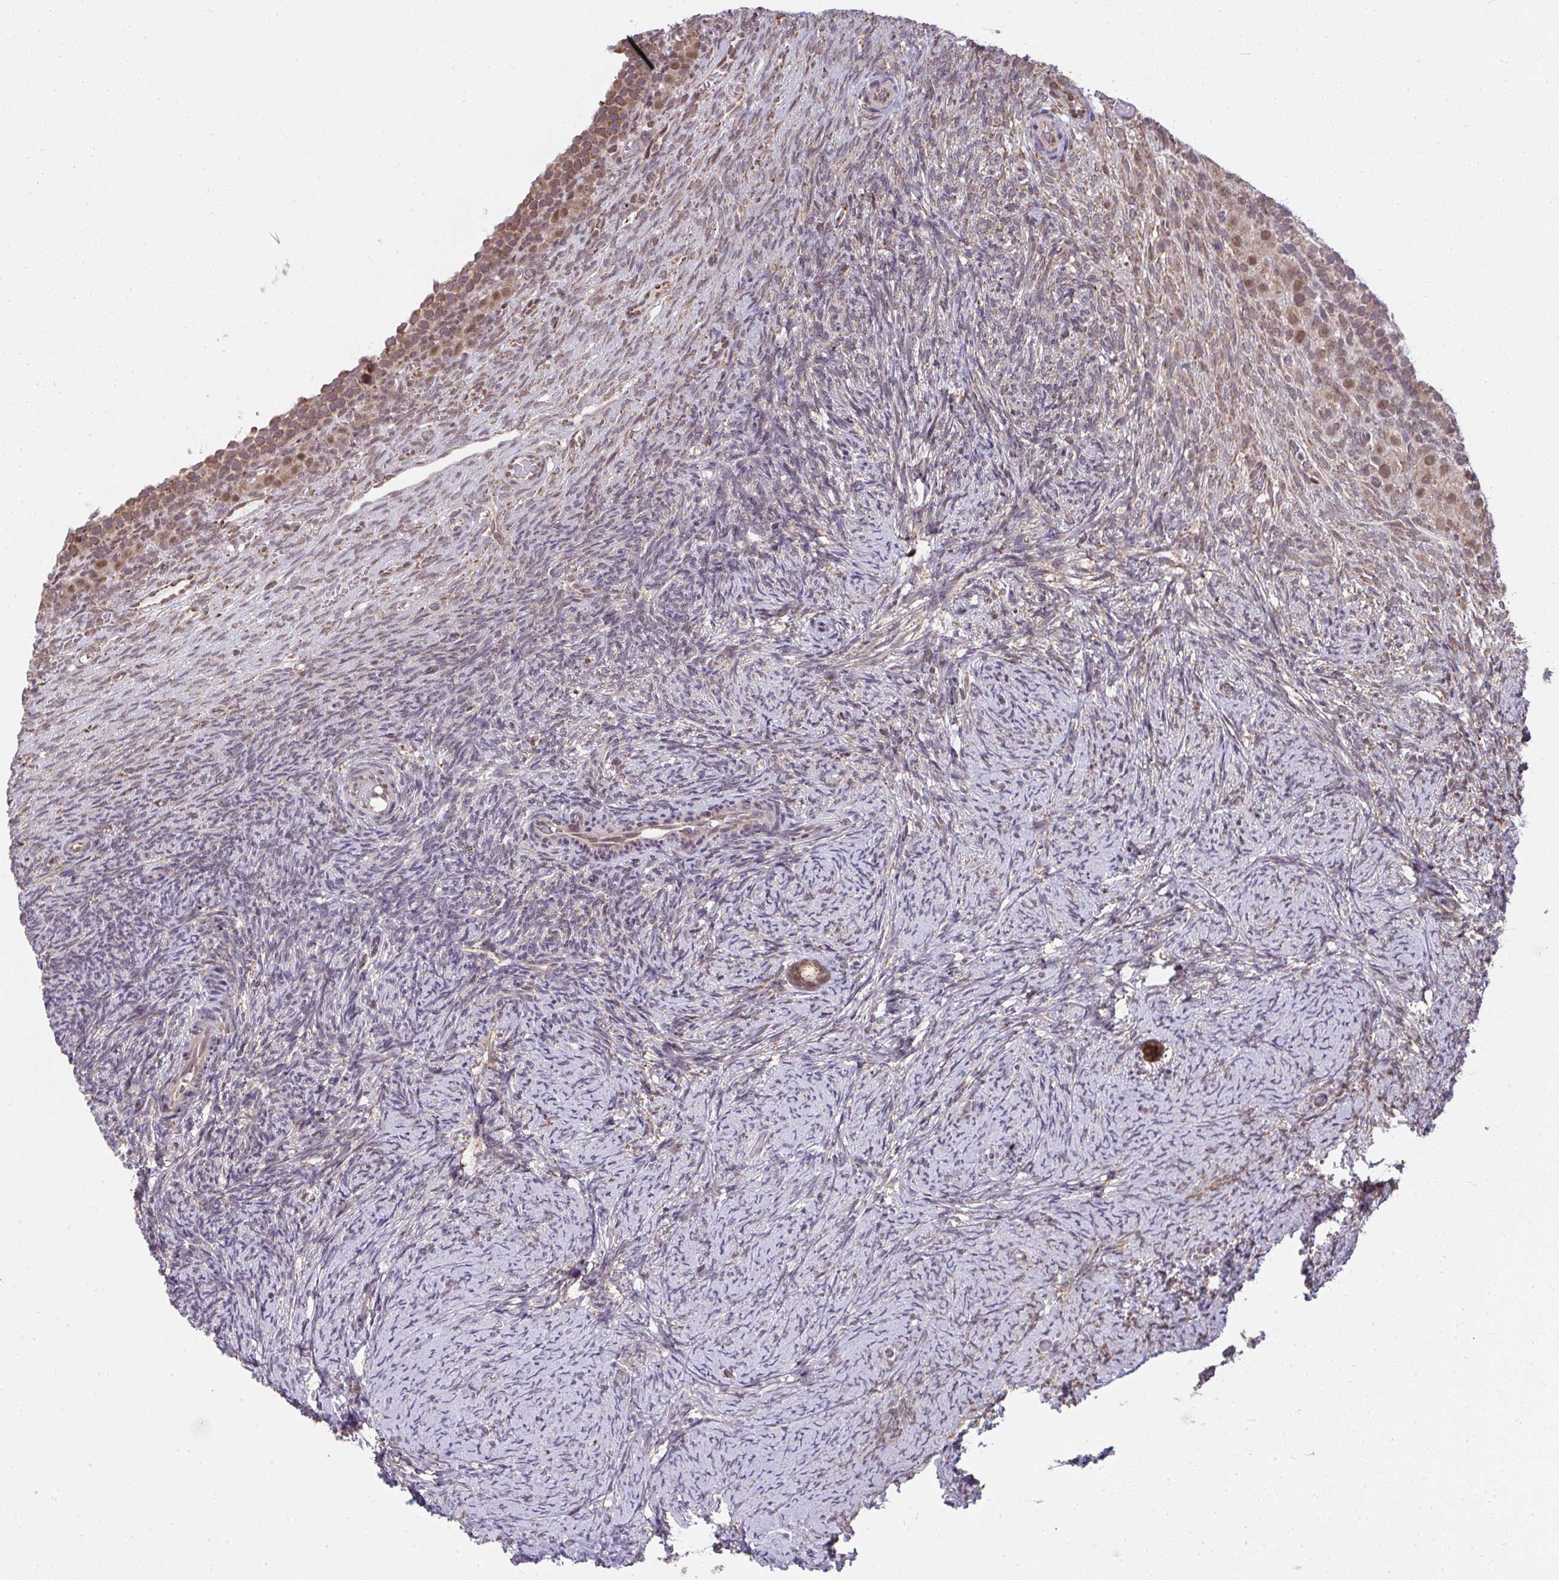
{"staining": {"intensity": "moderate", "quantity": ">75%", "location": "cytoplasmic/membranous"}, "tissue": "ovary", "cell_type": "Follicle cells", "image_type": "normal", "snomed": [{"axis": "morphology", "description": "Normal tissue, NOS"}, {"axis": "topography", "description": "Ovary"}], "caption": "The micrograph reveals staining of benign ovary, revealing moderate cytoplasmic/membranous protein staining (brown color) within follicle cells.", "gene": "NMNAT1", "patient": {"sex": "female", "age": 34}}